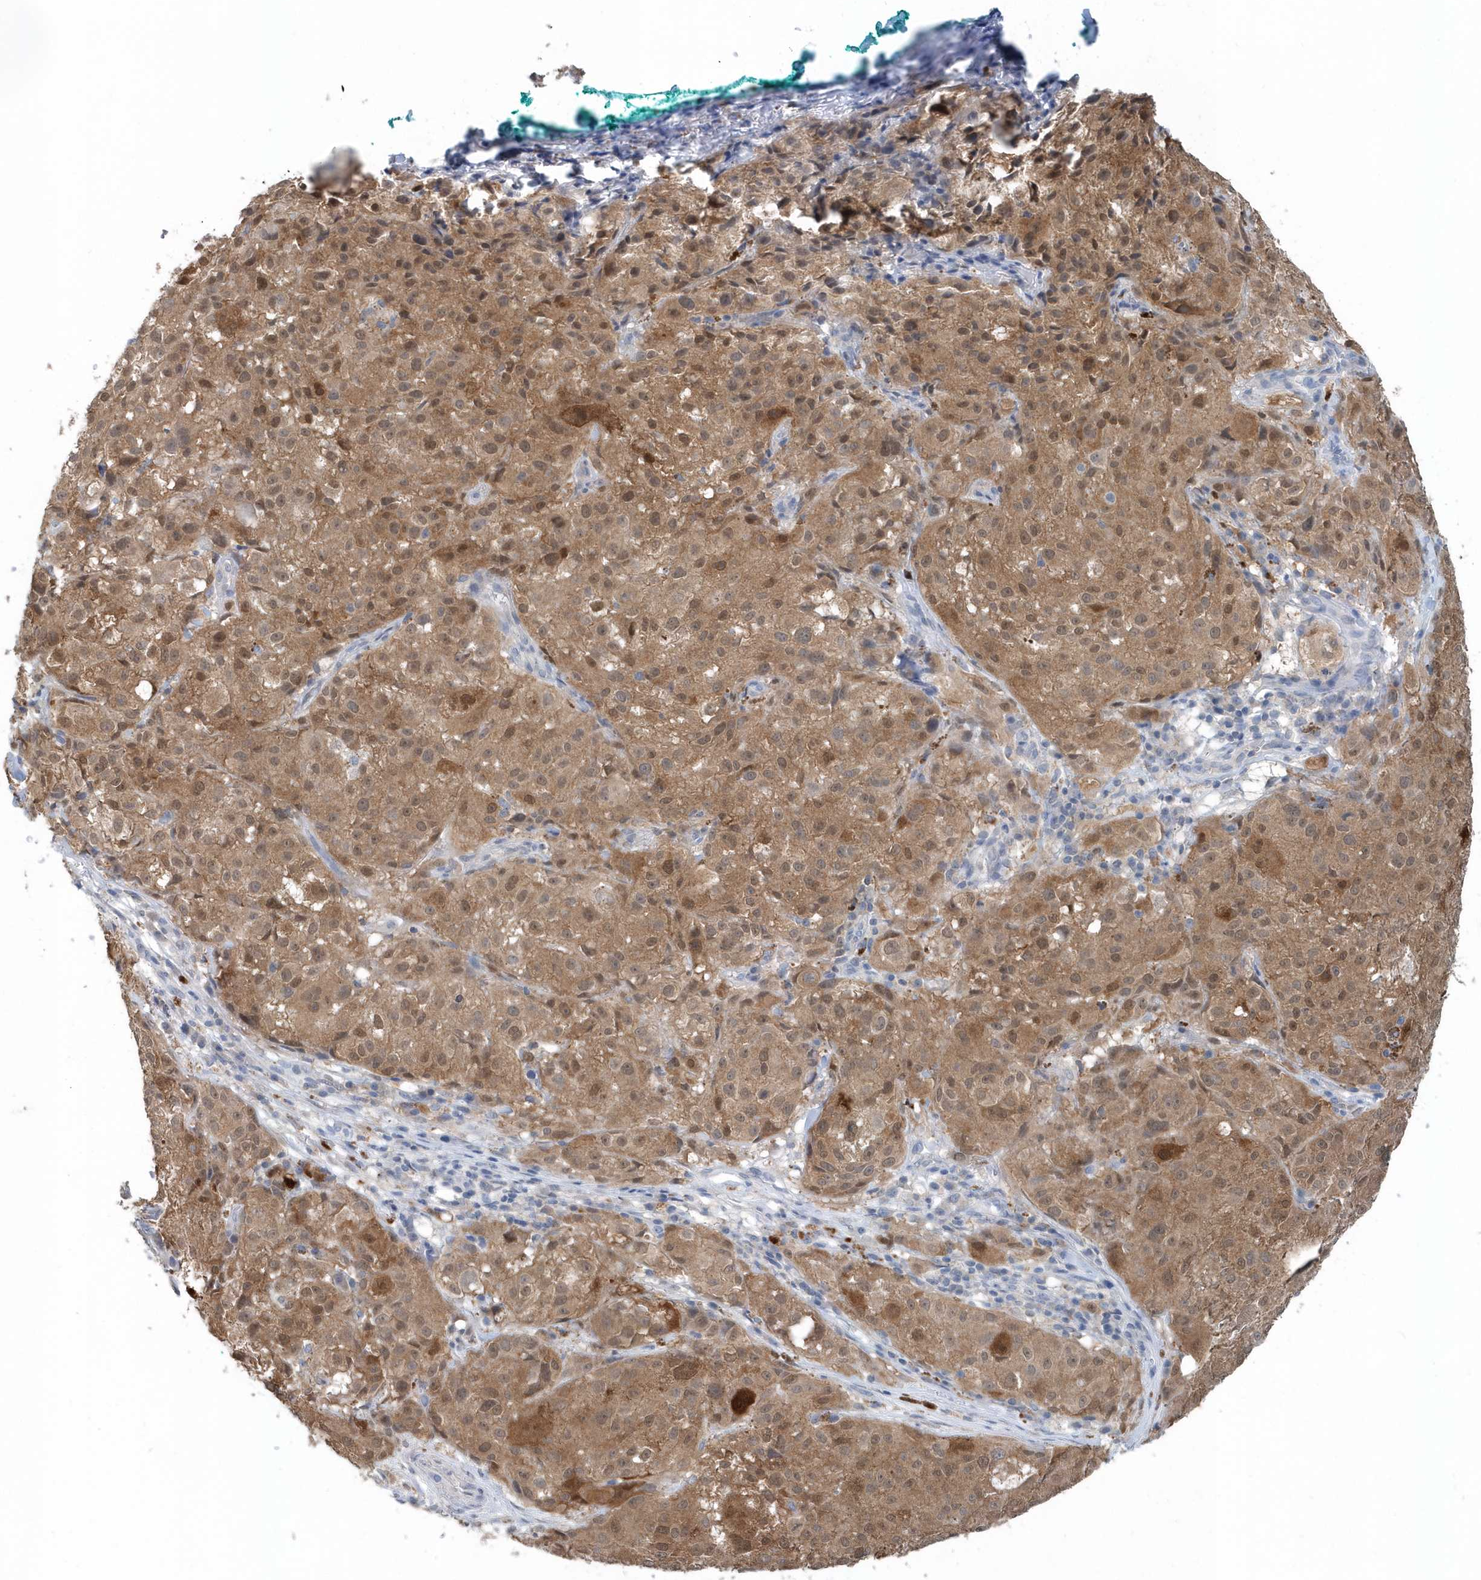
{"staining": {"intensity": "moderate", "quantity": ">75%", "location": "cytoplasmic/membranous,nuclear"}, "tissue": "melanoma", "cell_type": "Tumor cells", "image_type": "cancer", "snomed": [{"axis": "morphology", "description": "Necrosis, NOS"}, {"axis": "morphology", "description": "Malignant melanoma, NOS"}, {"axis": "topography", "description": "Skin"}], "caption": "Melanoma was stained to show a protein in brown. There is medium levels of moderate cytoplasmic/membranous and nuclear expression in approximately >75% of tumor cells.", "gene": "PFN2", "patient": {"sex": "female", "age": 87}}